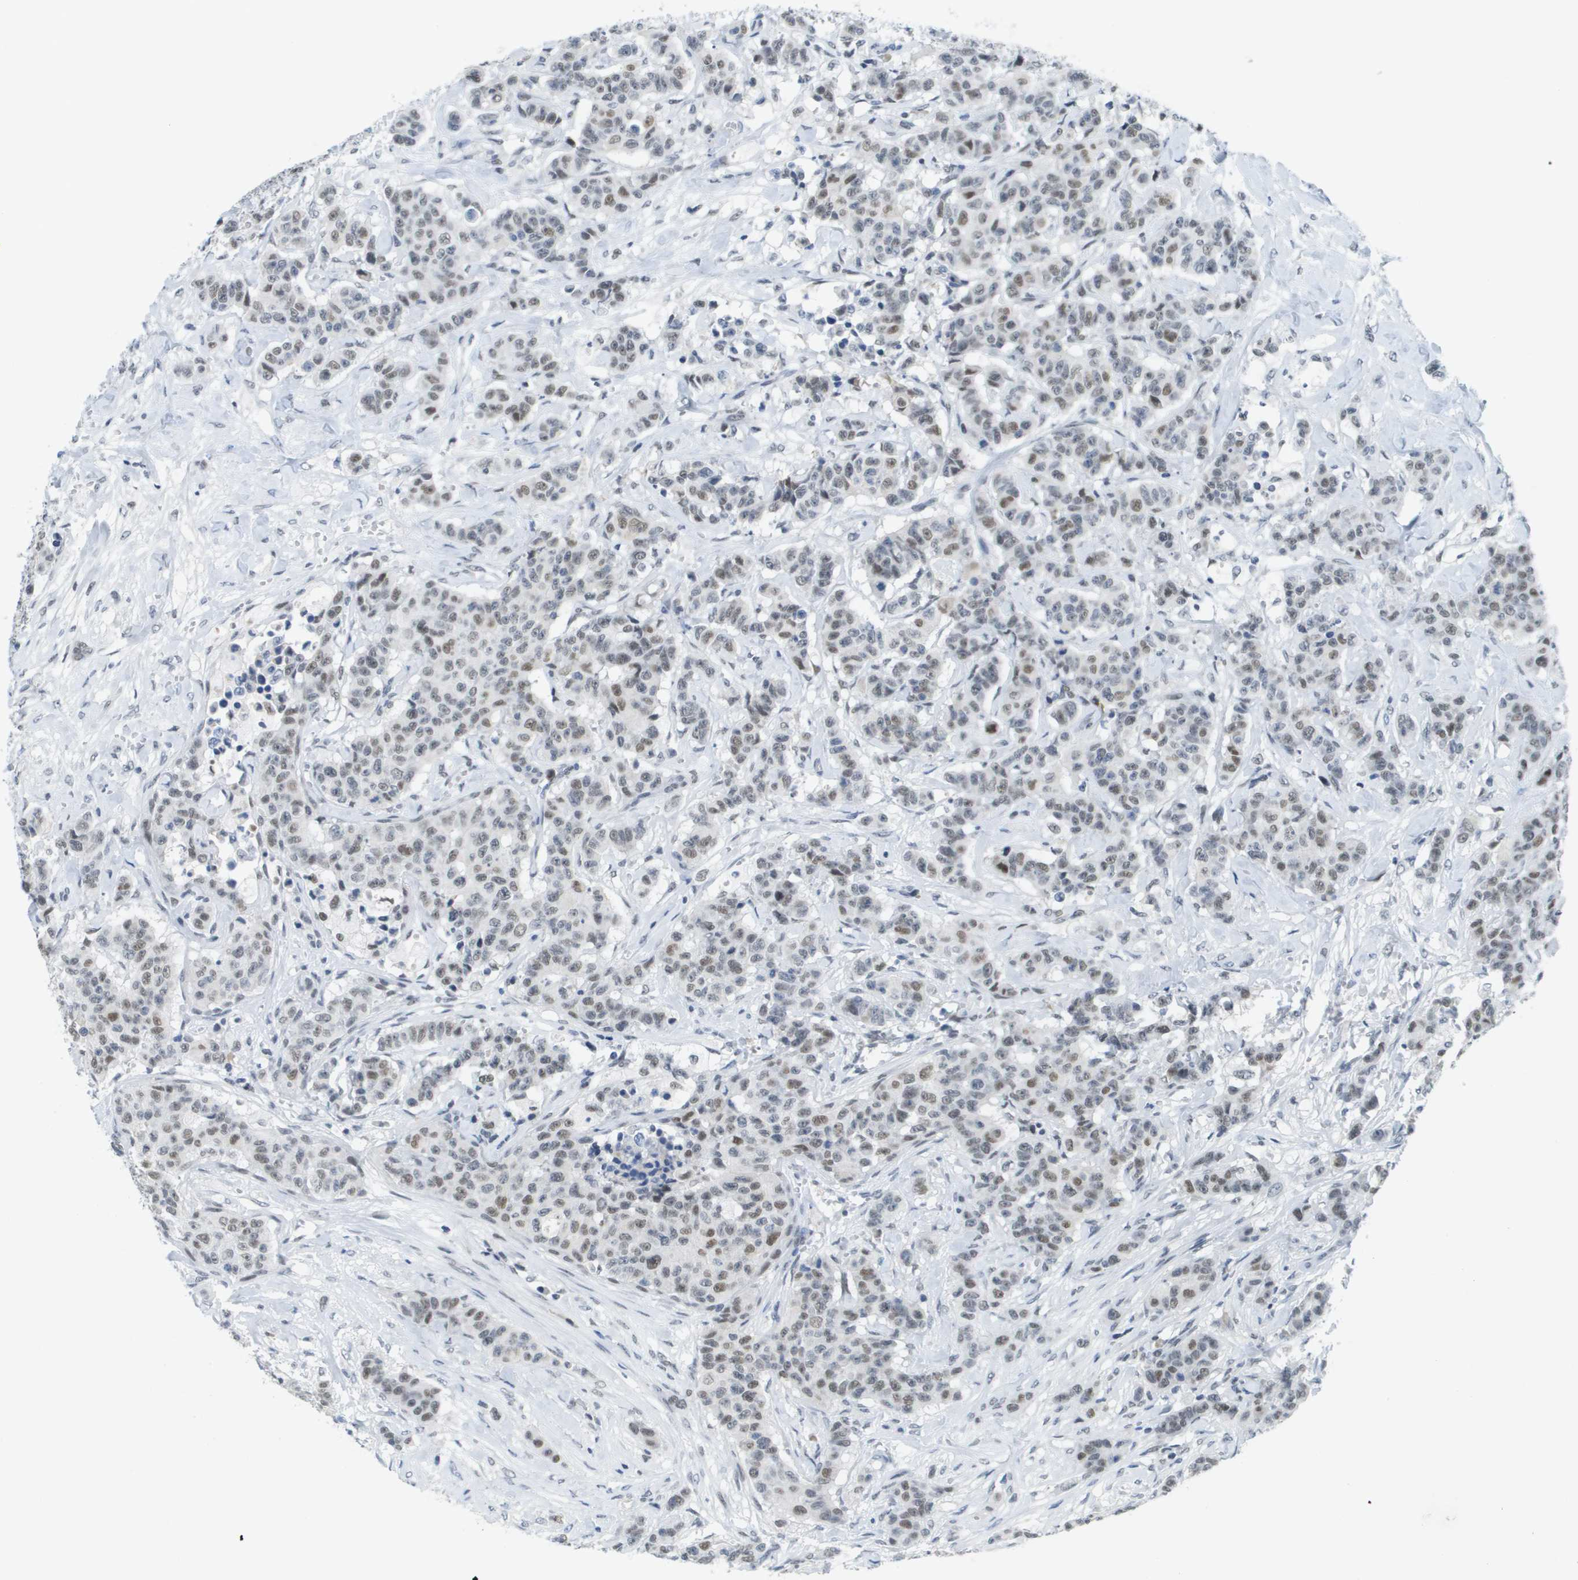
{"staining": {"intensity": "weak", "quantity": "25%-75%", "location": "nuclear"}, "tissue": "breast cancer", "cell_type": "Tumor cells", "image_type": "cancer", "snomed": [{"axis": "morphology", "description": "Normal tissue, NOS"}, {"axis": "morphology", "description": "Duct carcinoma"}, {"axis": "topography", "description": "Breast"}], "caption": "Immunohistochemical staining of human breast cancer exhibits low levels of weak nuclear positivity in about 25%-75% of tumor cells.", "gene": "TP53RK", "patient": {"sex": "female", "age": 40}}